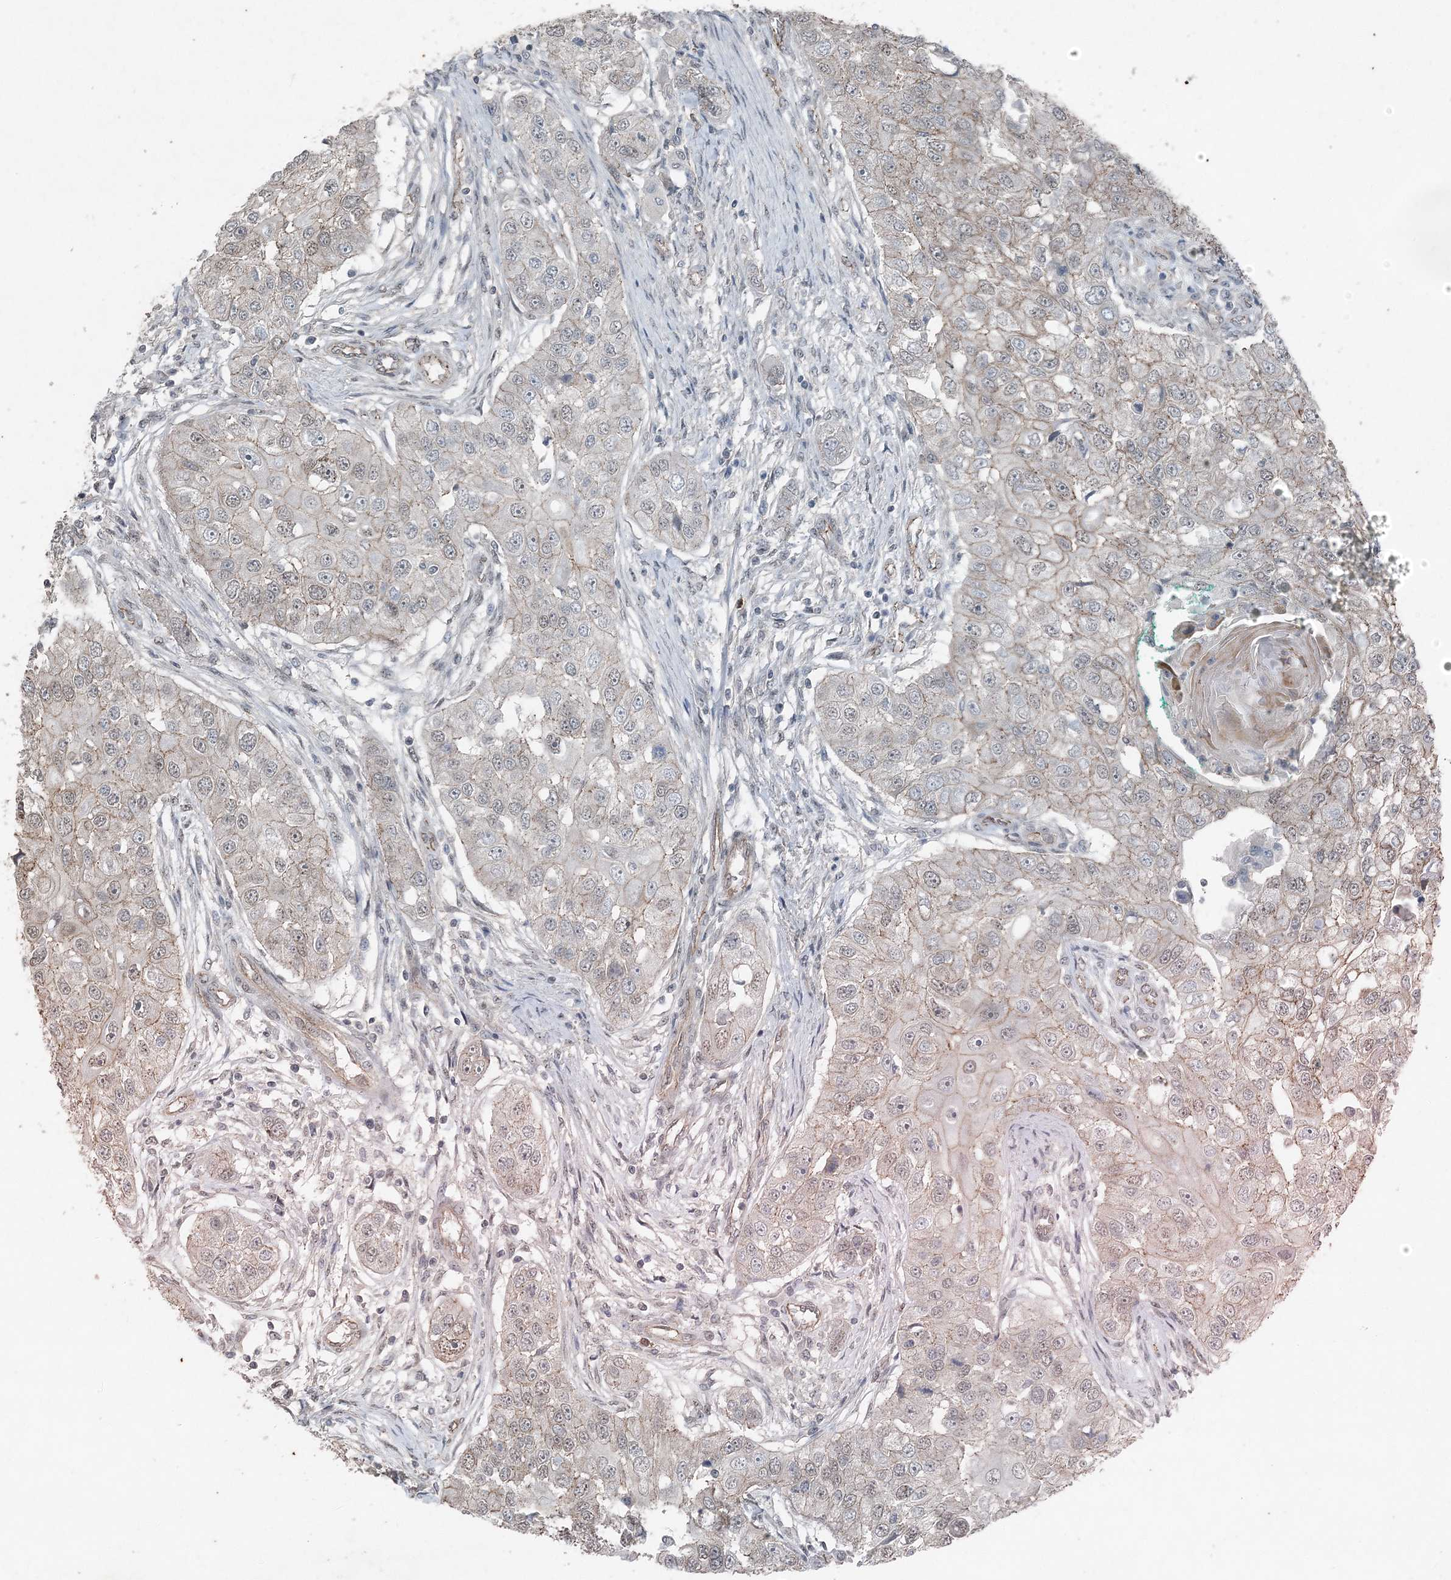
{"staining": {"intensity": "negative", "quantity": "none", "location": "none"}, "tissue": "head and neck cancer", "cell_type": "Tumor cells", "image_type": "cancer", "snomed": [{"axis": "morphology", "description": "Normal tissue, NOS"}, {"axis": "morphology", "description": "Squamous cell carcinoma, NOS"}, {"axis": "topography", "description": "Skeletal muscle"}, {"axis": "topography", "description": "Head-Neck"}], "caption": "Immunohistochemistry (IHC) micrograph of human head and neck cancer stained for a protein (brown), which exhibits no staining in tumor cells.", "gene": "VSIG2", "patient": {"sex": "male", "age": 51}}